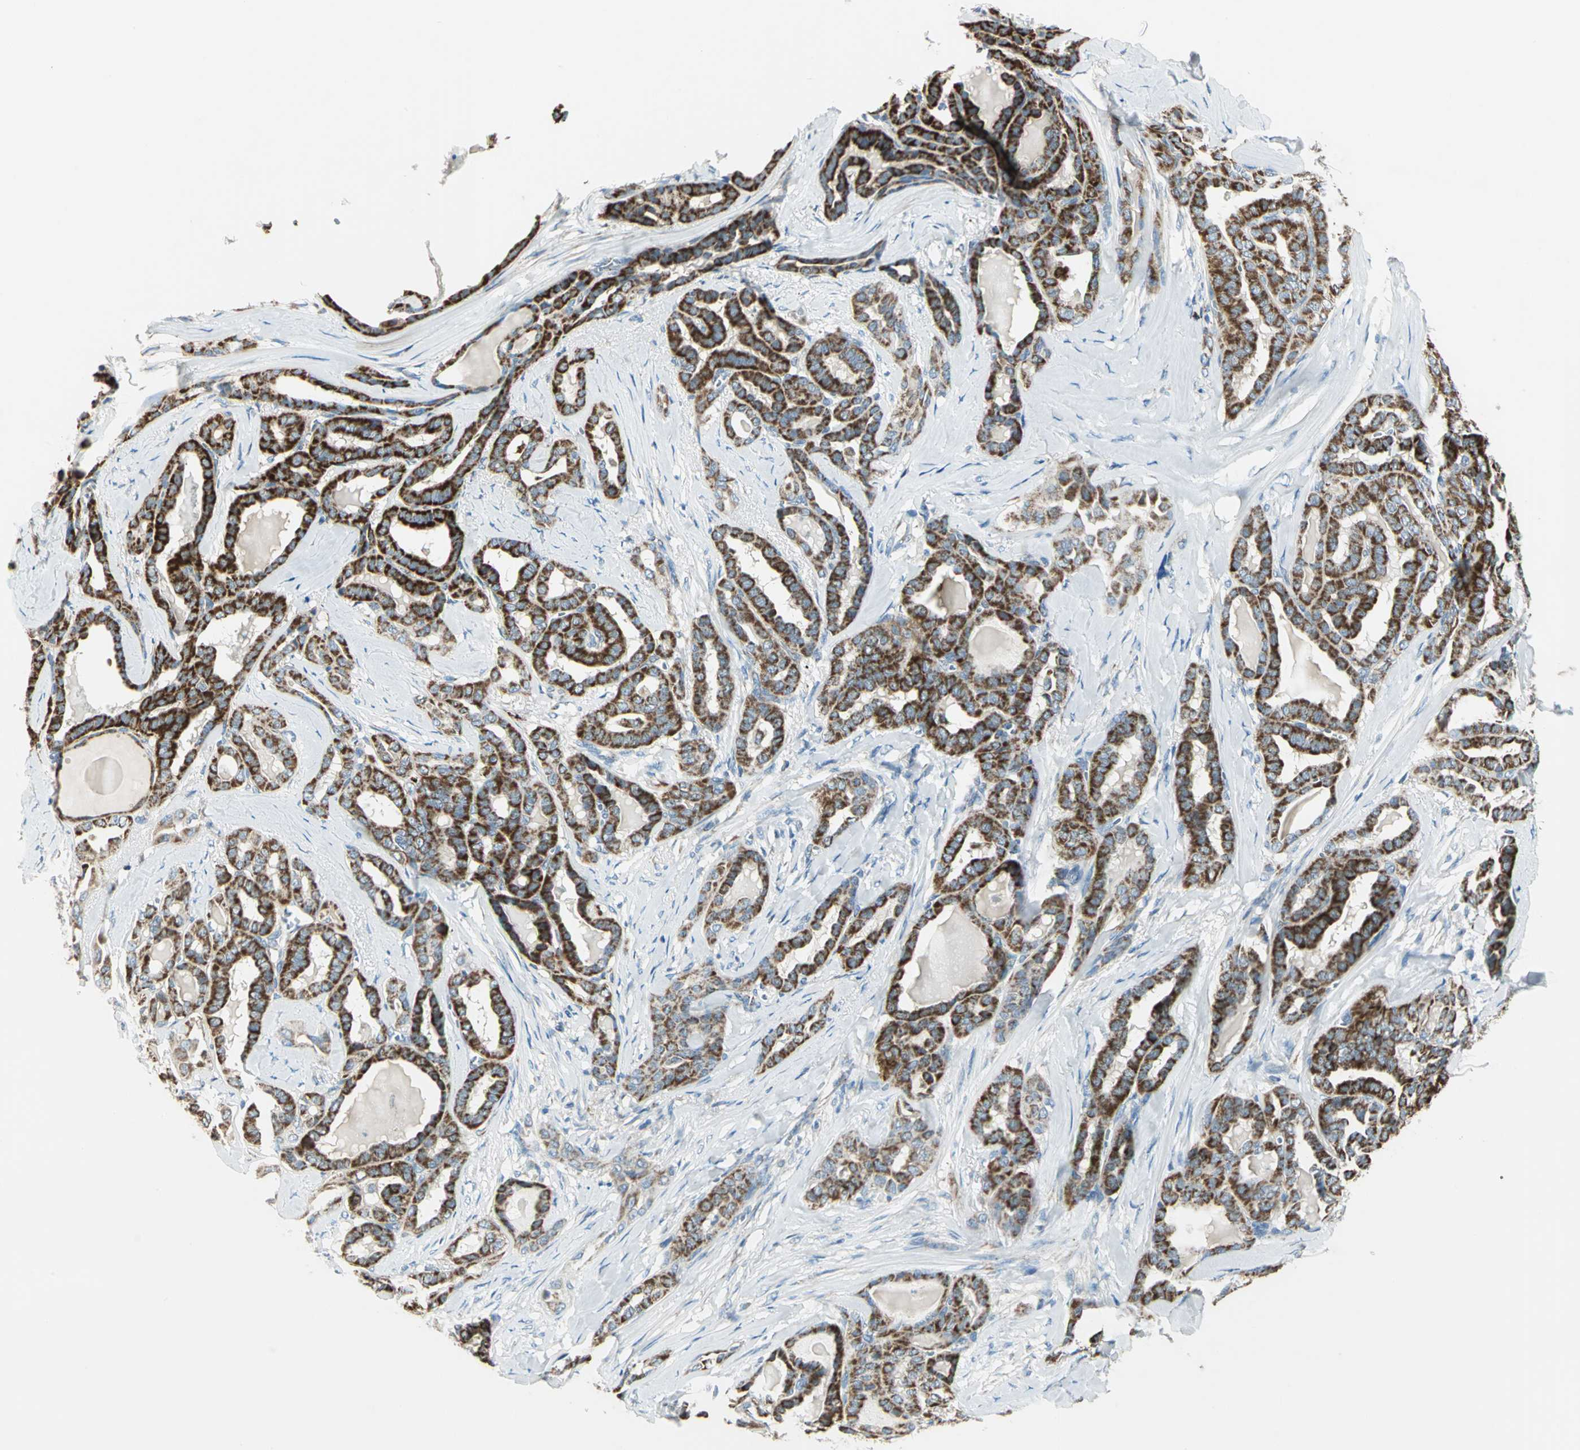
{"staining": {"intensity": "strong", "quantity": ">75%", "location": "cytoplasmic/membranous"}, "tissue": "thyroid cancer", "cell_type": "Tumor cells", "image_type": "cancer", "snomed": [{"axis": "morphology", "description": "Carcinoma, NOS"}, {"axis": "topography", "description": "Thyroid gland"}], "caption": "Strong cytoplasmic/membranous protein staining is present in about >75% of tumor cells in thyroid cancer (carcinoma).", "gene": "ACADM", "patient": {"sex": "female", "age": 91}}